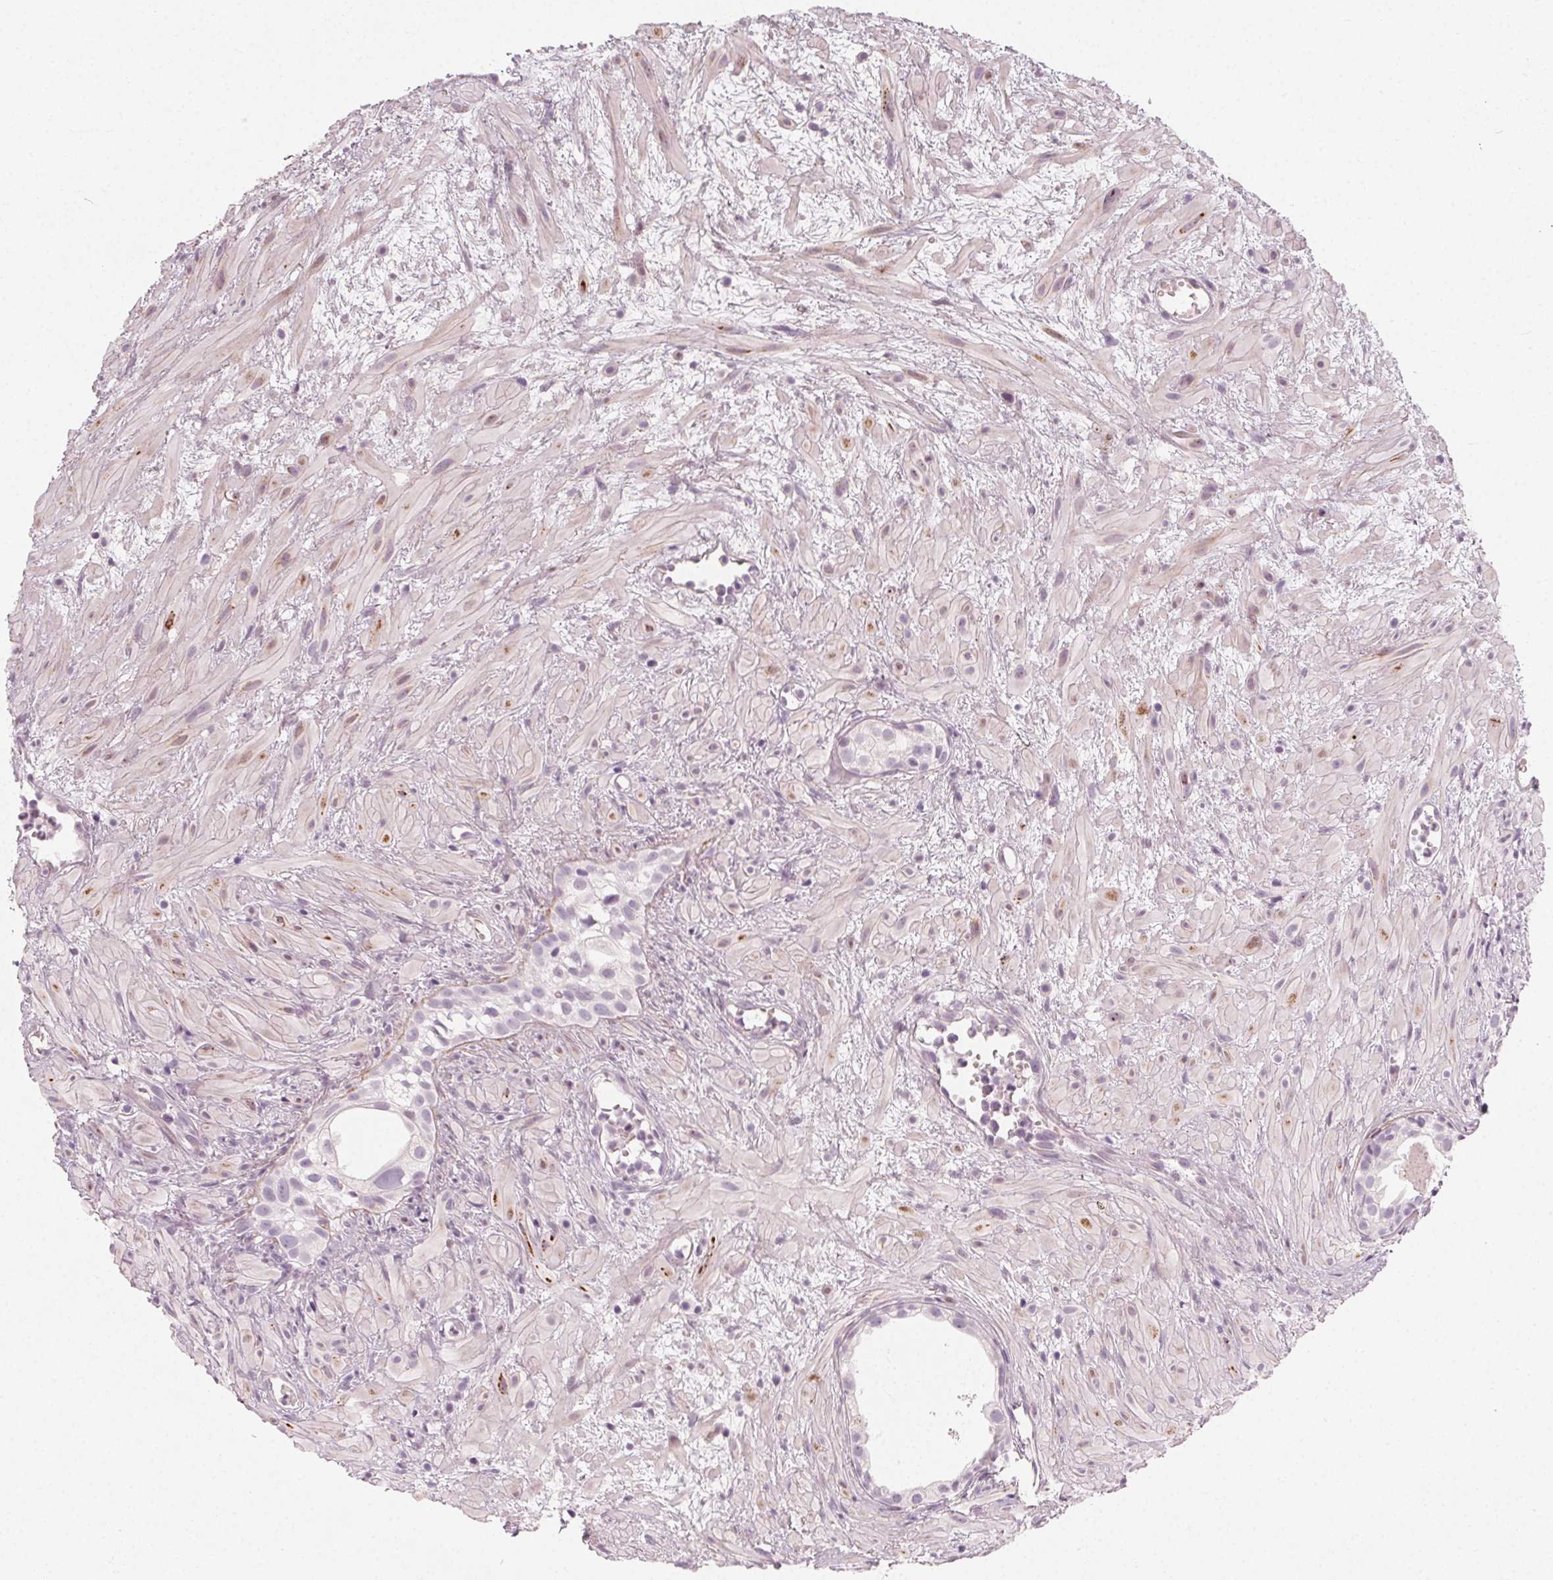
{"staining": {"intensity": "negative", "quantity": "none", "location": "none"}, "tissue": "prostate cancer", "cell_type": "Tumor cells", "image_type": "cancer", "snomed": [{"axis": "morphology", "description": "Adenocarcinoma, High grade"}, {"axis": "topography", "description": "Prostate"}], "caption": "Prostate cancer (high-grade adenocarcinoma) was stained to show a protein in brown. There is no significant staining in tumor cells.", "gene": "CCDC96", "patient": {"sex": "male", "age": 79}}